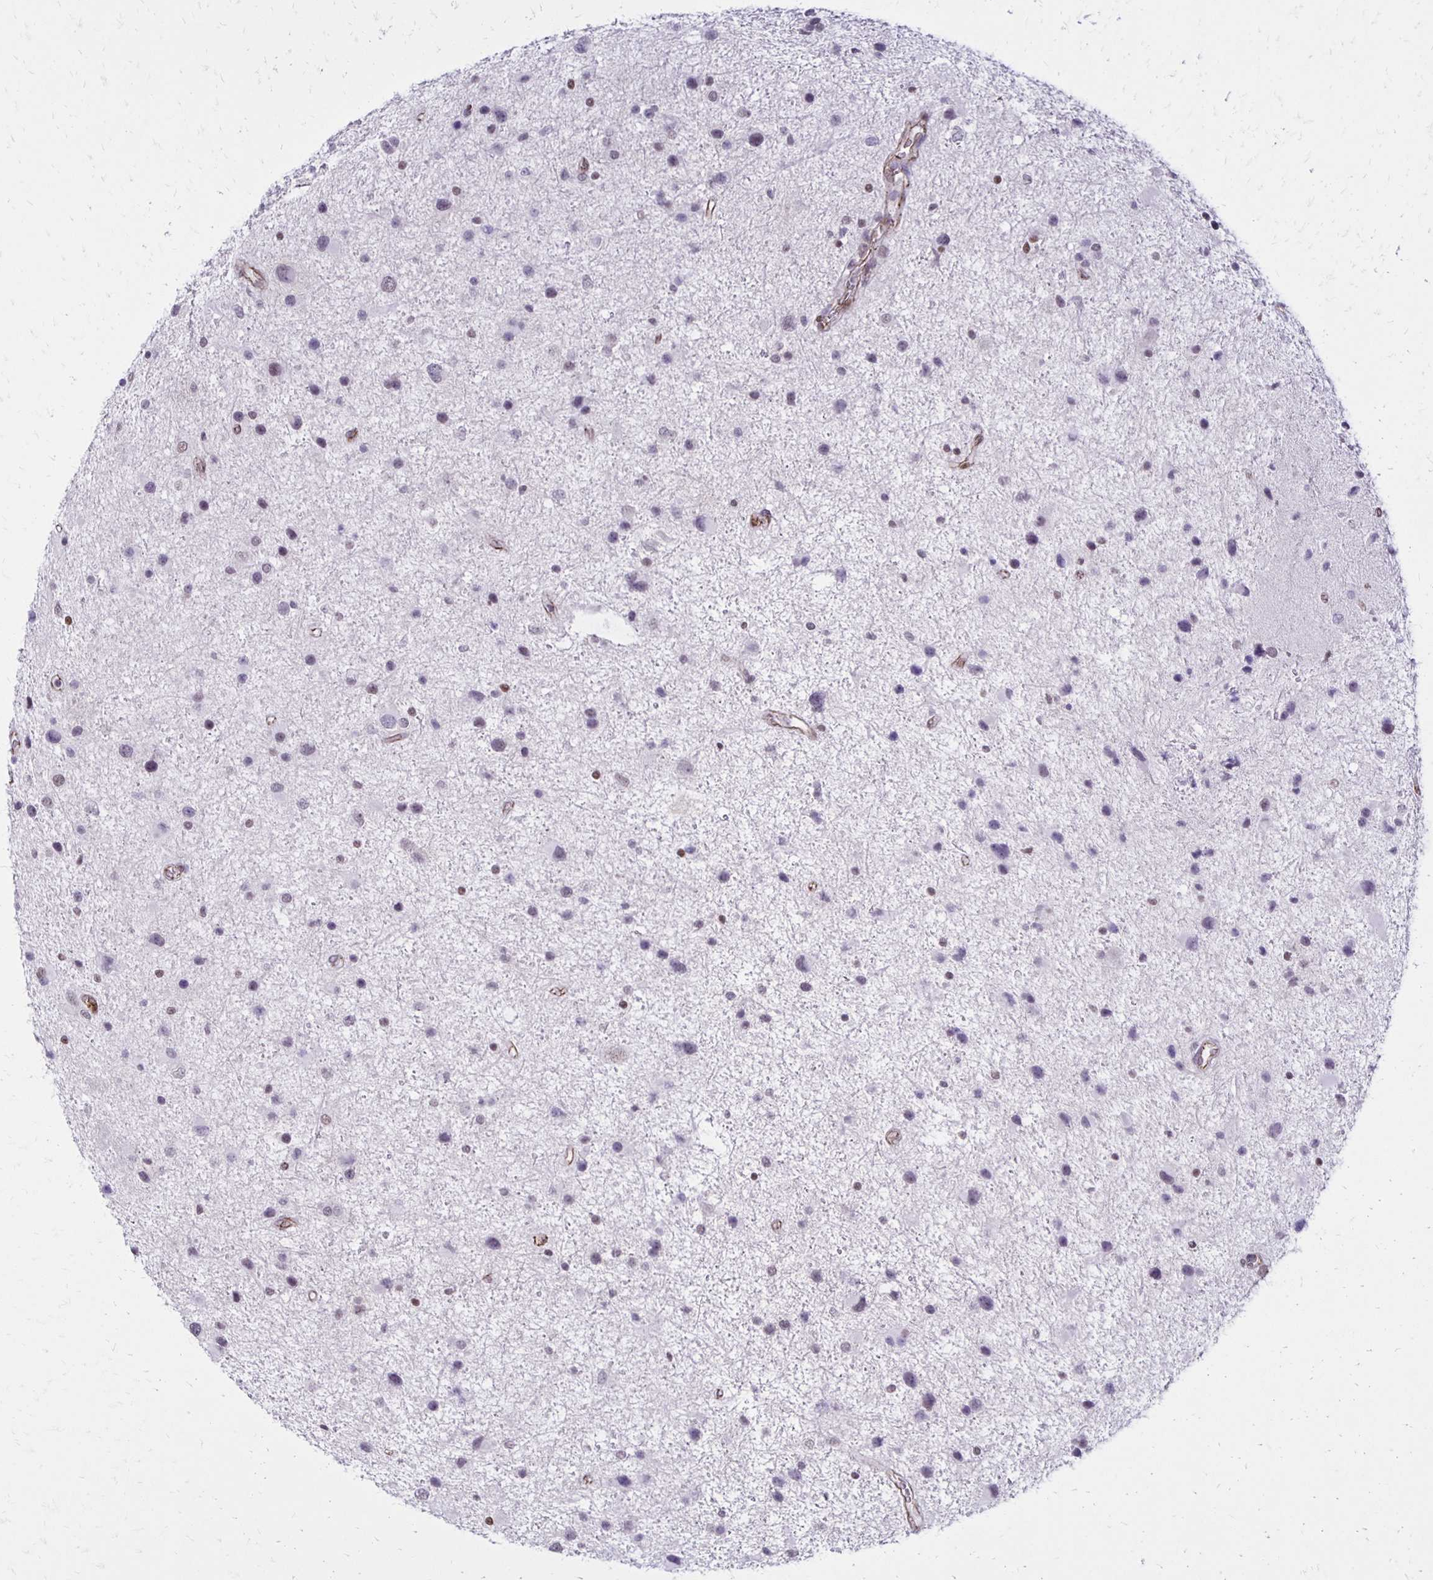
{"staining": {"intensity": "weak", "quantity": "<25%", "location": "nuclear"}, "tissue": "glioma", "cell_type": "Tumor cells", "image_type": "cancer", "snomed": [{"axis": "morphology", "description": "Glioma, malignant, Low grade"}, {"axis": "topography", "description": "Brain"}], "caption": "DAB immunohistochemical staining of malignant glioma (low-grade) shows no significant expression in tumor cells. (DAB (3,3'-diaminobenzidine) immunohistochemistry (IHC) with hematoxylin counter stain).", "gene": "DDB2", "patient": {"sex": "female", "age": 32}}